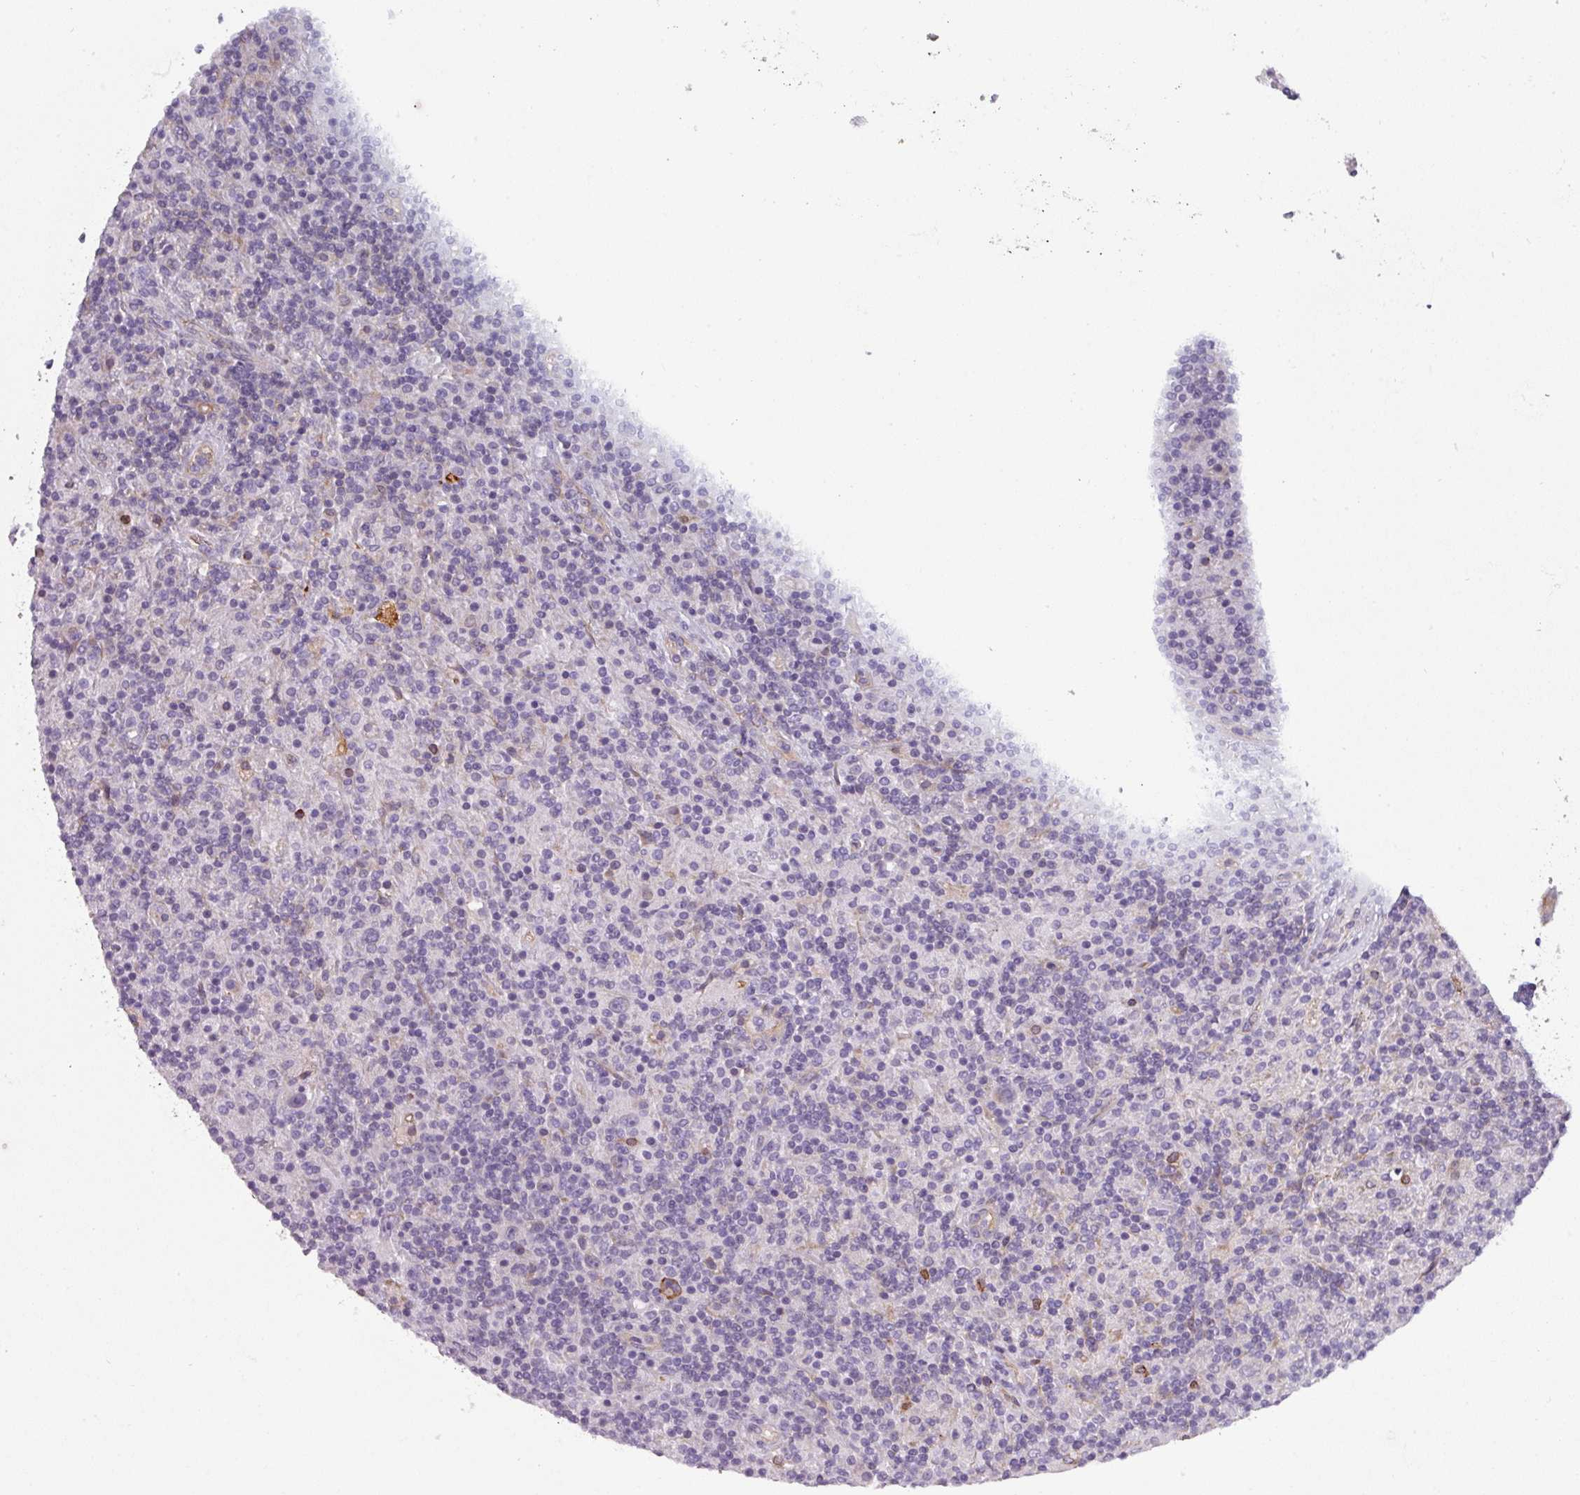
{"staining": {"intensity": "negative", "quantity": "none", "location": "none"}, "tissue": "lymphoma", "cell_type": "Tumor cells", "image_type": "cancer", "snomed": [{"axis": "morphology", "description": "Hodgkin's disease, NOS"}, {"axis": "topography", "description": "Lymph node"}], "caption": "A high-resolution micrograph shows IHC staining of Hodgkin's disease, which reveals no significant staining in tumor cells.", "gene": "BUD23", "patient": {"sex": "male", "age": 70}}